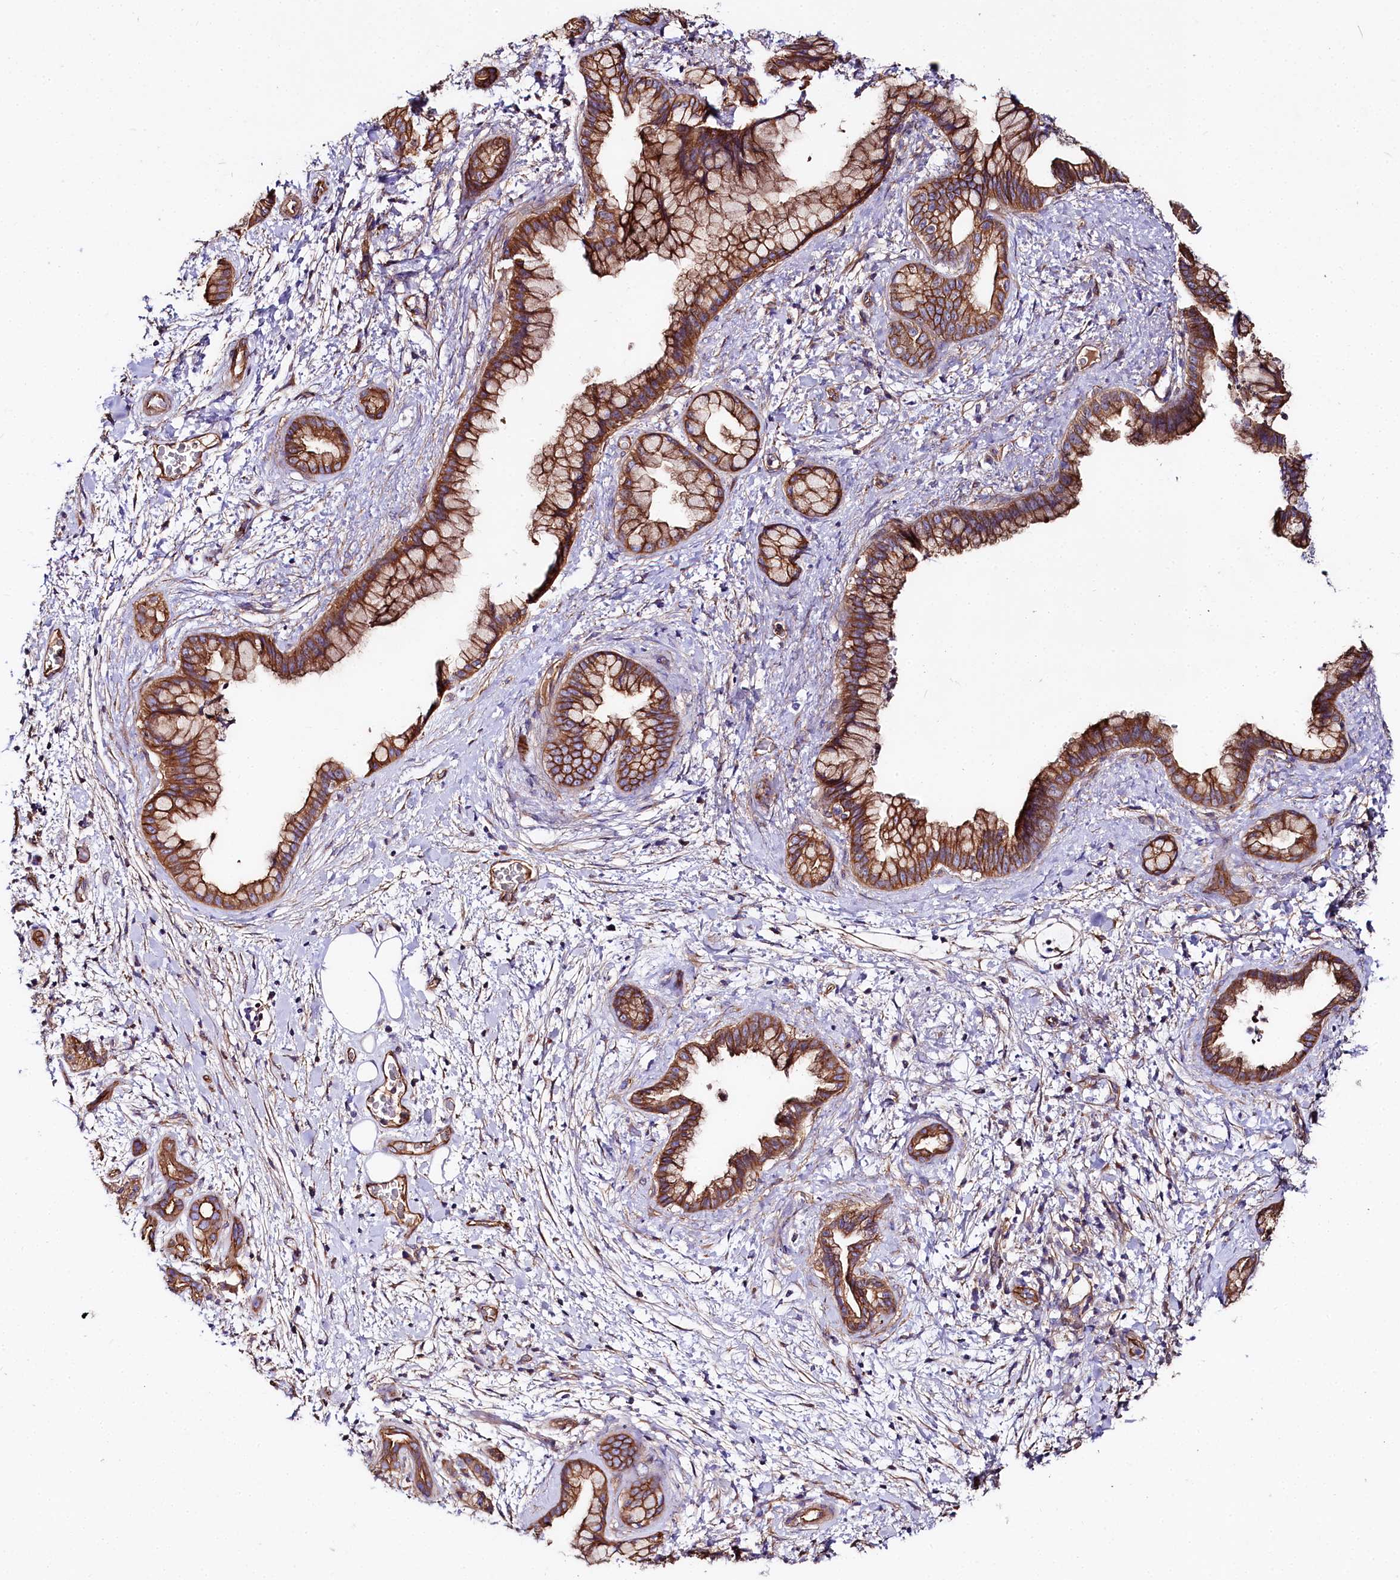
{"staining": {"intensity": "moderate", "quantity": ">75%", "location": "cytoplasmic/membranous"}, "tissue": "pancreatic cancer", "cell_type": "Tumor cells", "image_type": "cancer", "snomed": [{"axis": "morphology", "description": "Adenocarcinoma, NOS"}, {"axis": "topography", "description": "Pancreas"}], "caption": "Adenocarcinoma (pancreatic) stained with a brown dye reveals moderate cytoplasmic/membranous positive expression in about >75% of tumor cells.", "gene": "FCHSD2", "patient": {"sex": "female", "age": 78}}